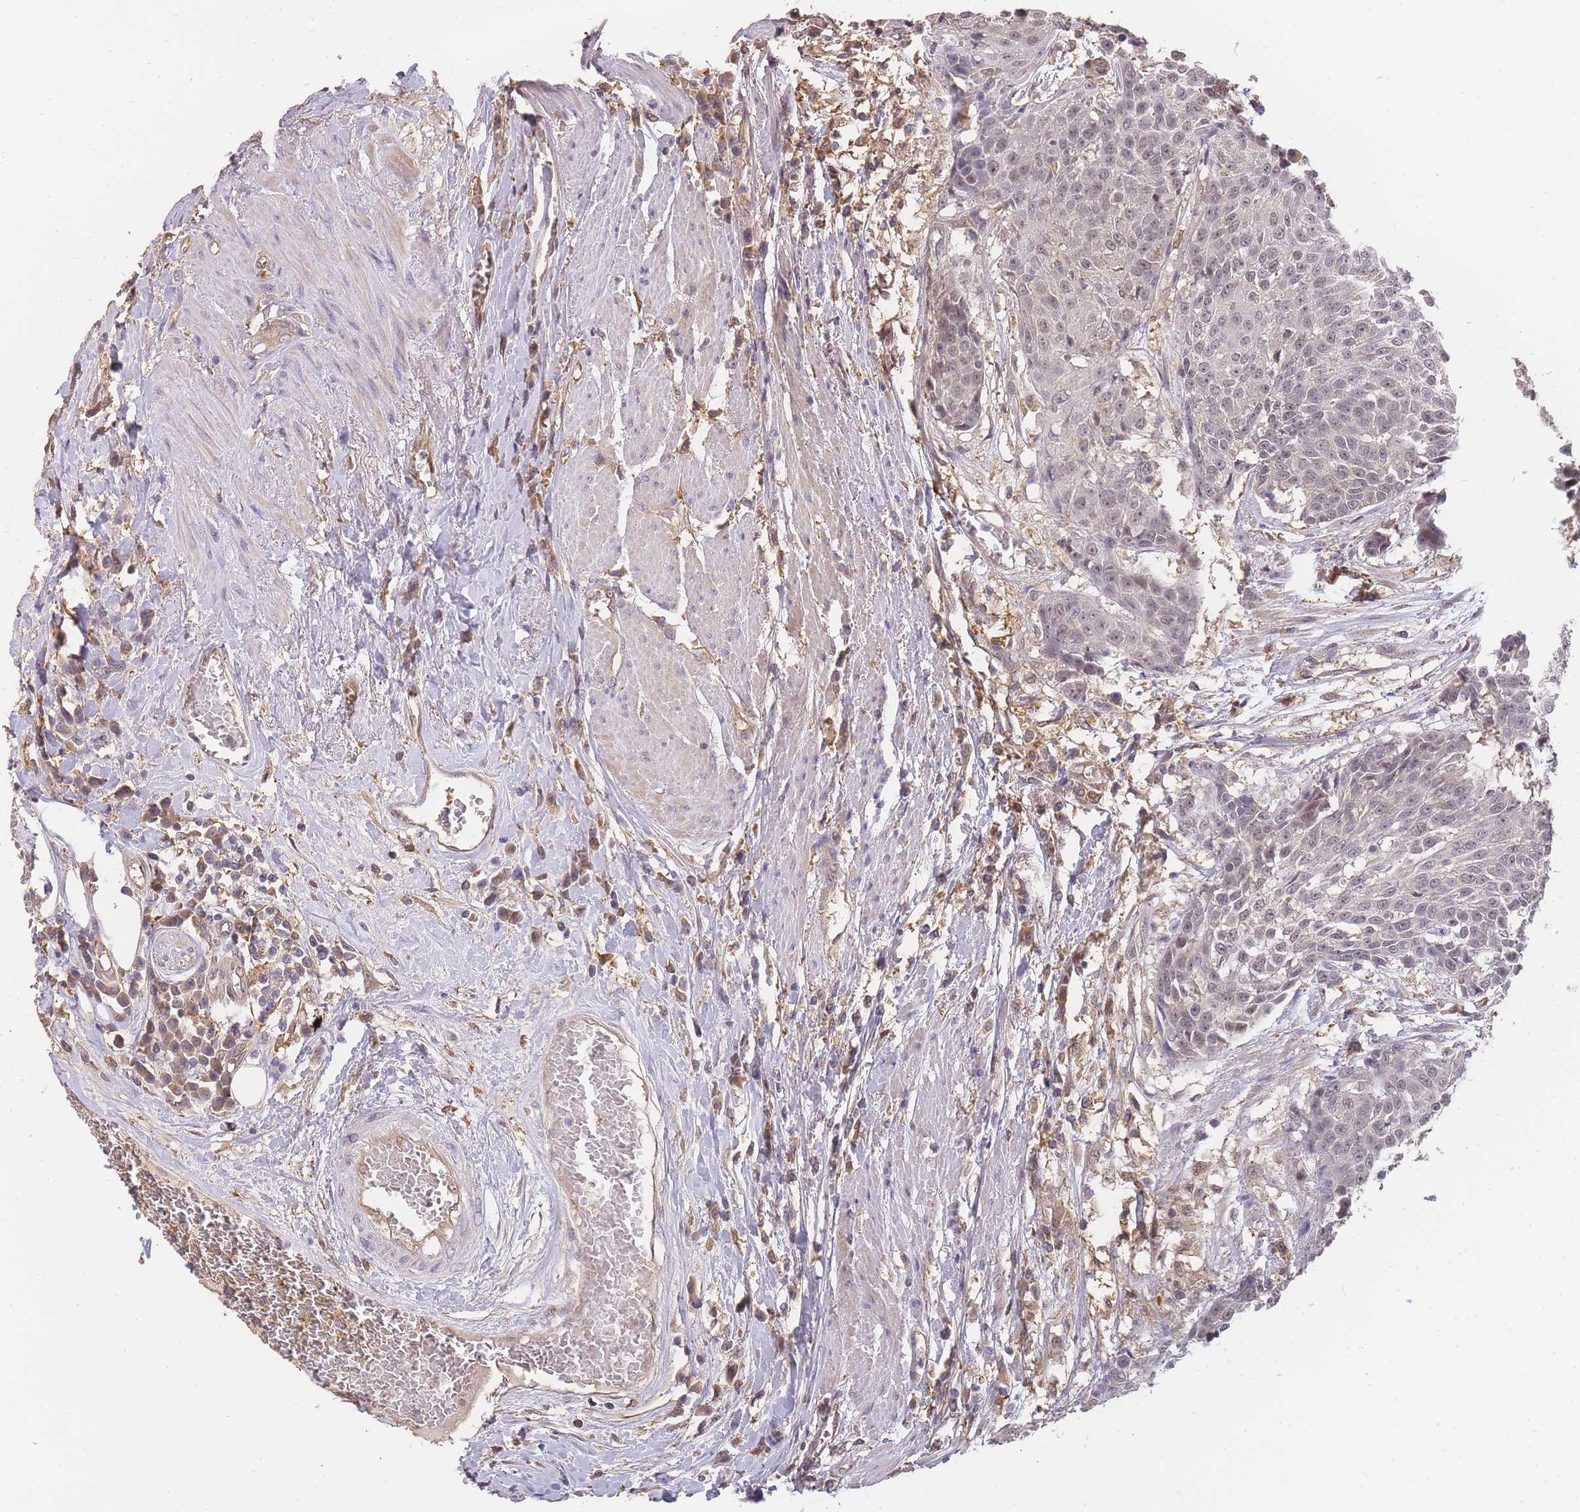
{"staining": {"intensity": "weak", "quantity": "25%-75%", "location": "nuclear"}, "tissue": "urothelial cancer", "cell_type": "Tumor cells", "image_type": "cancer", "snomed": [{"axis": "morphology", "description": "Urothelial carcinoma, High grade"}, {"axis": "topography", "description": "Urinary bladder"}], "caption": "Urothelial cancer stained for a protein (brown) displays weak nuclear positive staining in approximately 25%-75% of tumor cells.", "gene": "CDKN2AIPNL", "patient": {"sex": "female", "age": 63}}